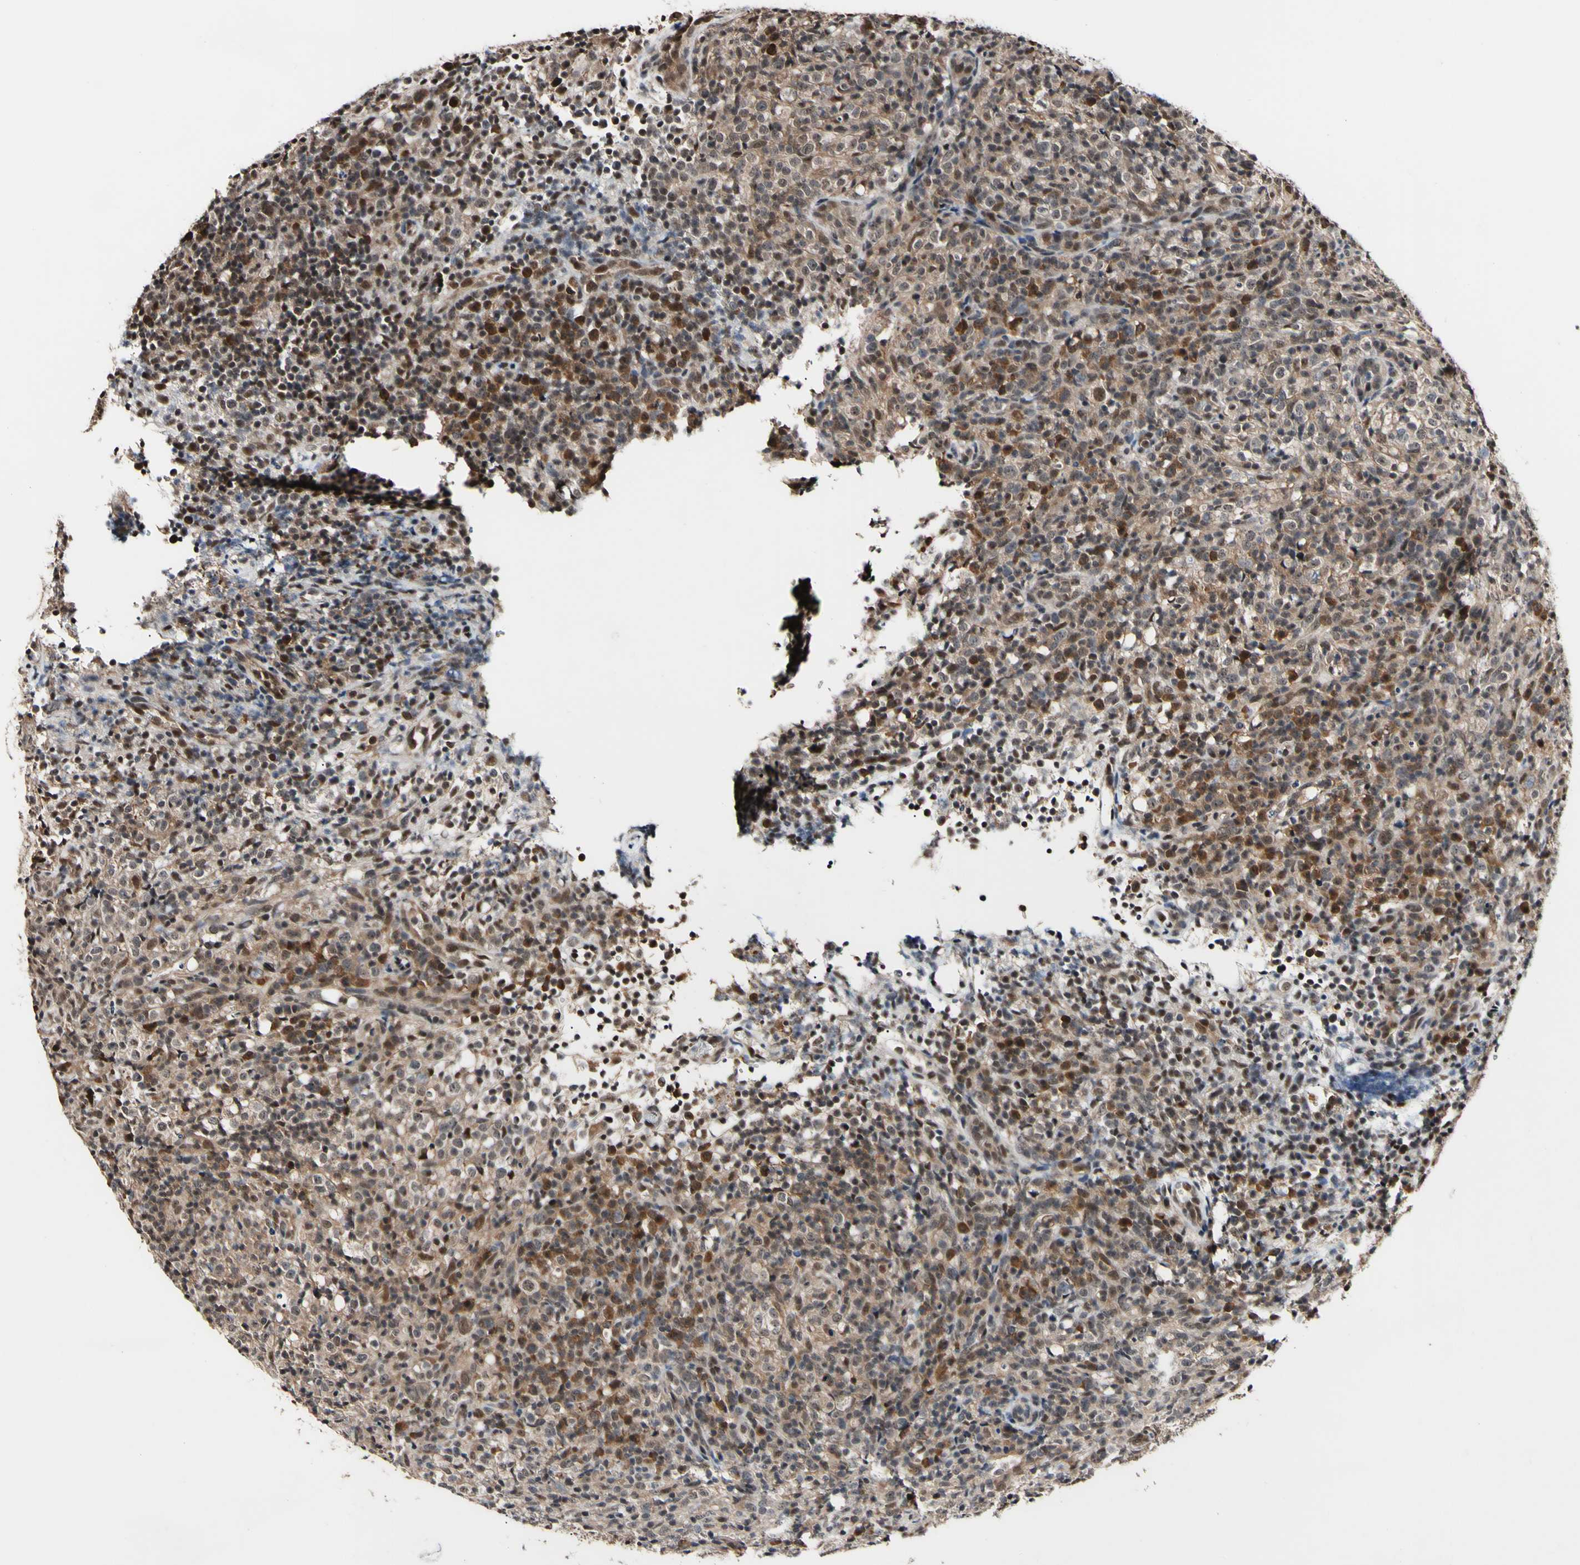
{"staining": {"intensity": "weak", "quantity": ">75%", "location": "cytoplasmic/membranous"}, "tissue": "lymphoma", "cell_type": "Tumor cells", "image_type": "cancer", "snomed": [{"axis": "morphology", "description": "Malignant lymphoma, non-Hodgkin's type, High grade"}, {"axis": "topography", "description": "Lymph node"}], "caption": "A brown stain labels weak cytoplasmic/membranous staining of a protein in human lymphoma tumor cells.", "gene": "PSMD10", "patient": {"sex": "female", "age": 76}}